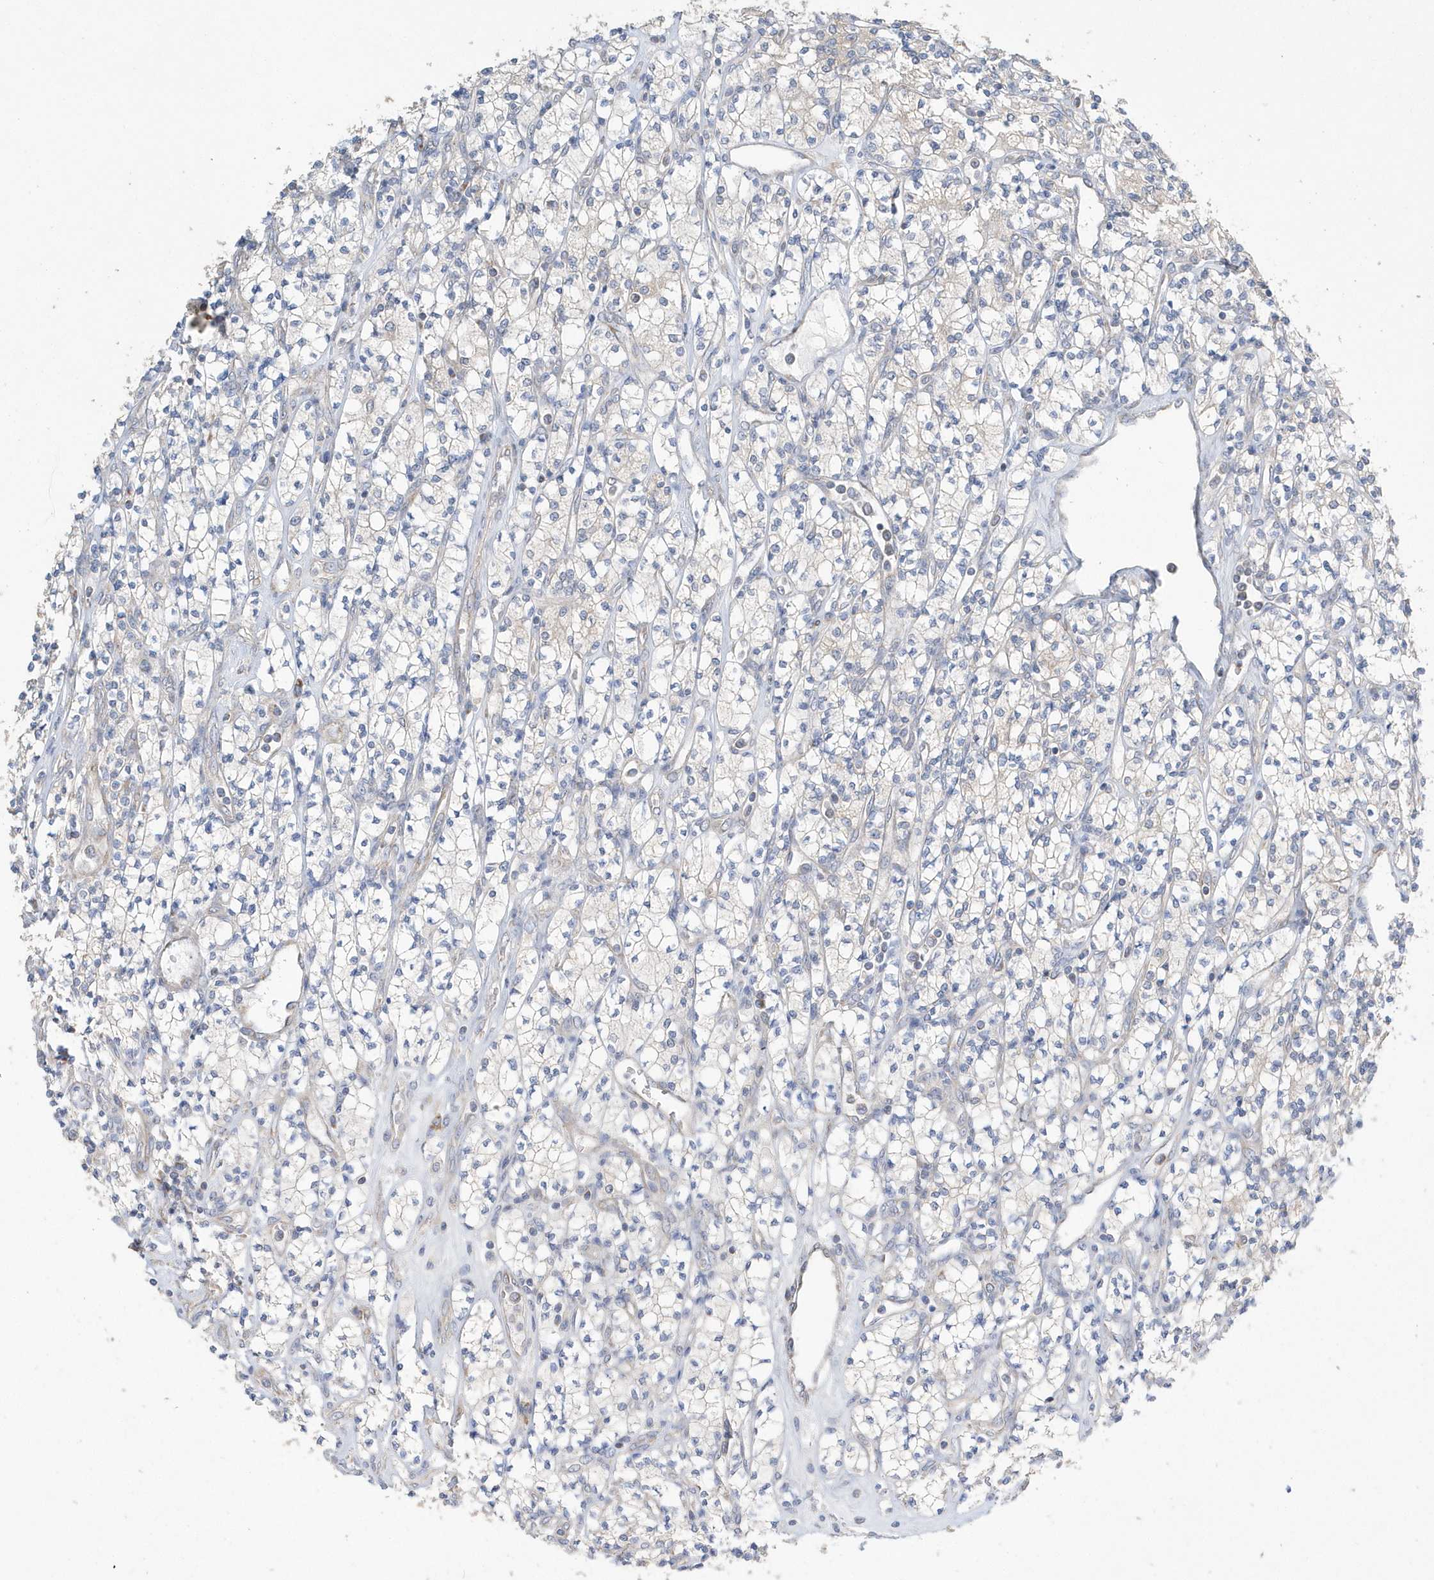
{"staining": {"intensity": "weak", "quantity": "<25%", "location": "cytoplasmic/membranous"}, "tissue": "renal cancer", "cell_type": "Tumor cells", "image_type": "cancer", "snomed": [{"axis": "morphology", "description": "Adenocarcinoma, NOS"}, {"axis": "topography", "description": "Kidney"}], "caption": "Immunohistochemical staining of human renal cancer shows no significant staining in tumor cells. (Stains: DAB (3,3'-diaminobenzidine) immunohistochemistry (IHC) with hematoxylin counter stain, Microscopy: brightfield microscopy at high magnification).", "gene": "SPATA5", "patient": {"sex": "male", "age": 77}}